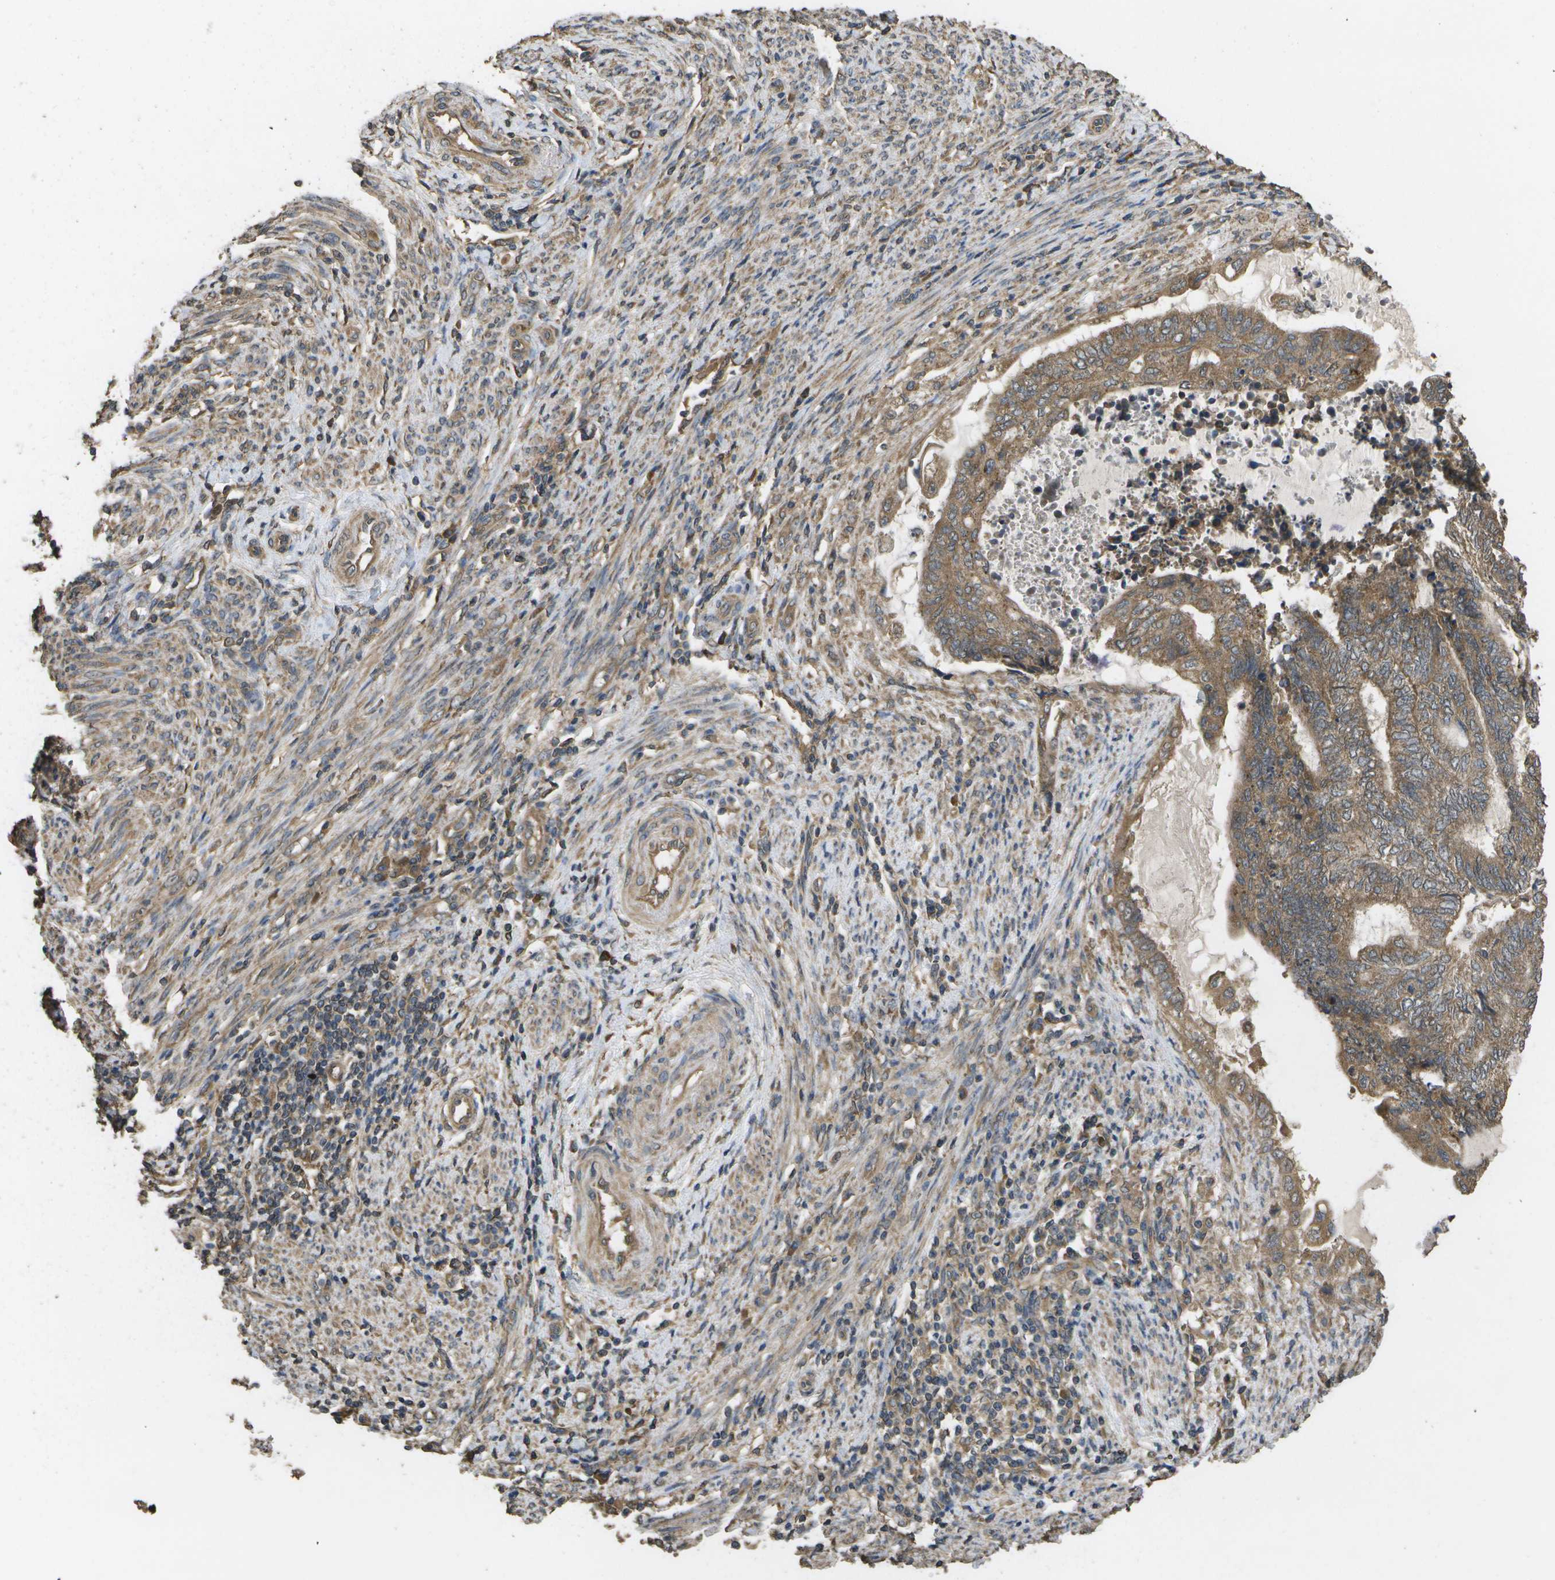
{"staining": {"intensity": "moderate", "quantity": ">75%", "location": "cytoplasmic/membranous"}, "tissue": "endometrial cancer", "cell_type": "Tumor cells", "image_type": "cancer", "snomed": [{"axis": "morphology", "description": "Adenocarcinoma, NOS"}, {"axis": "topography", "description": "Uterus"}, {"axis": "topography", "description": "Endometrium"}], "caption": "High-power microscopy captured an immunohistochemistry (IHC) photomicrograph of endometrial cancer (adenocarcinoma), revealing moderate cytoplasmic/membranous staining in approximately >75% of tumor cells.", "gene": "SACS", "patient": {"sex": "female", "age": 70}}